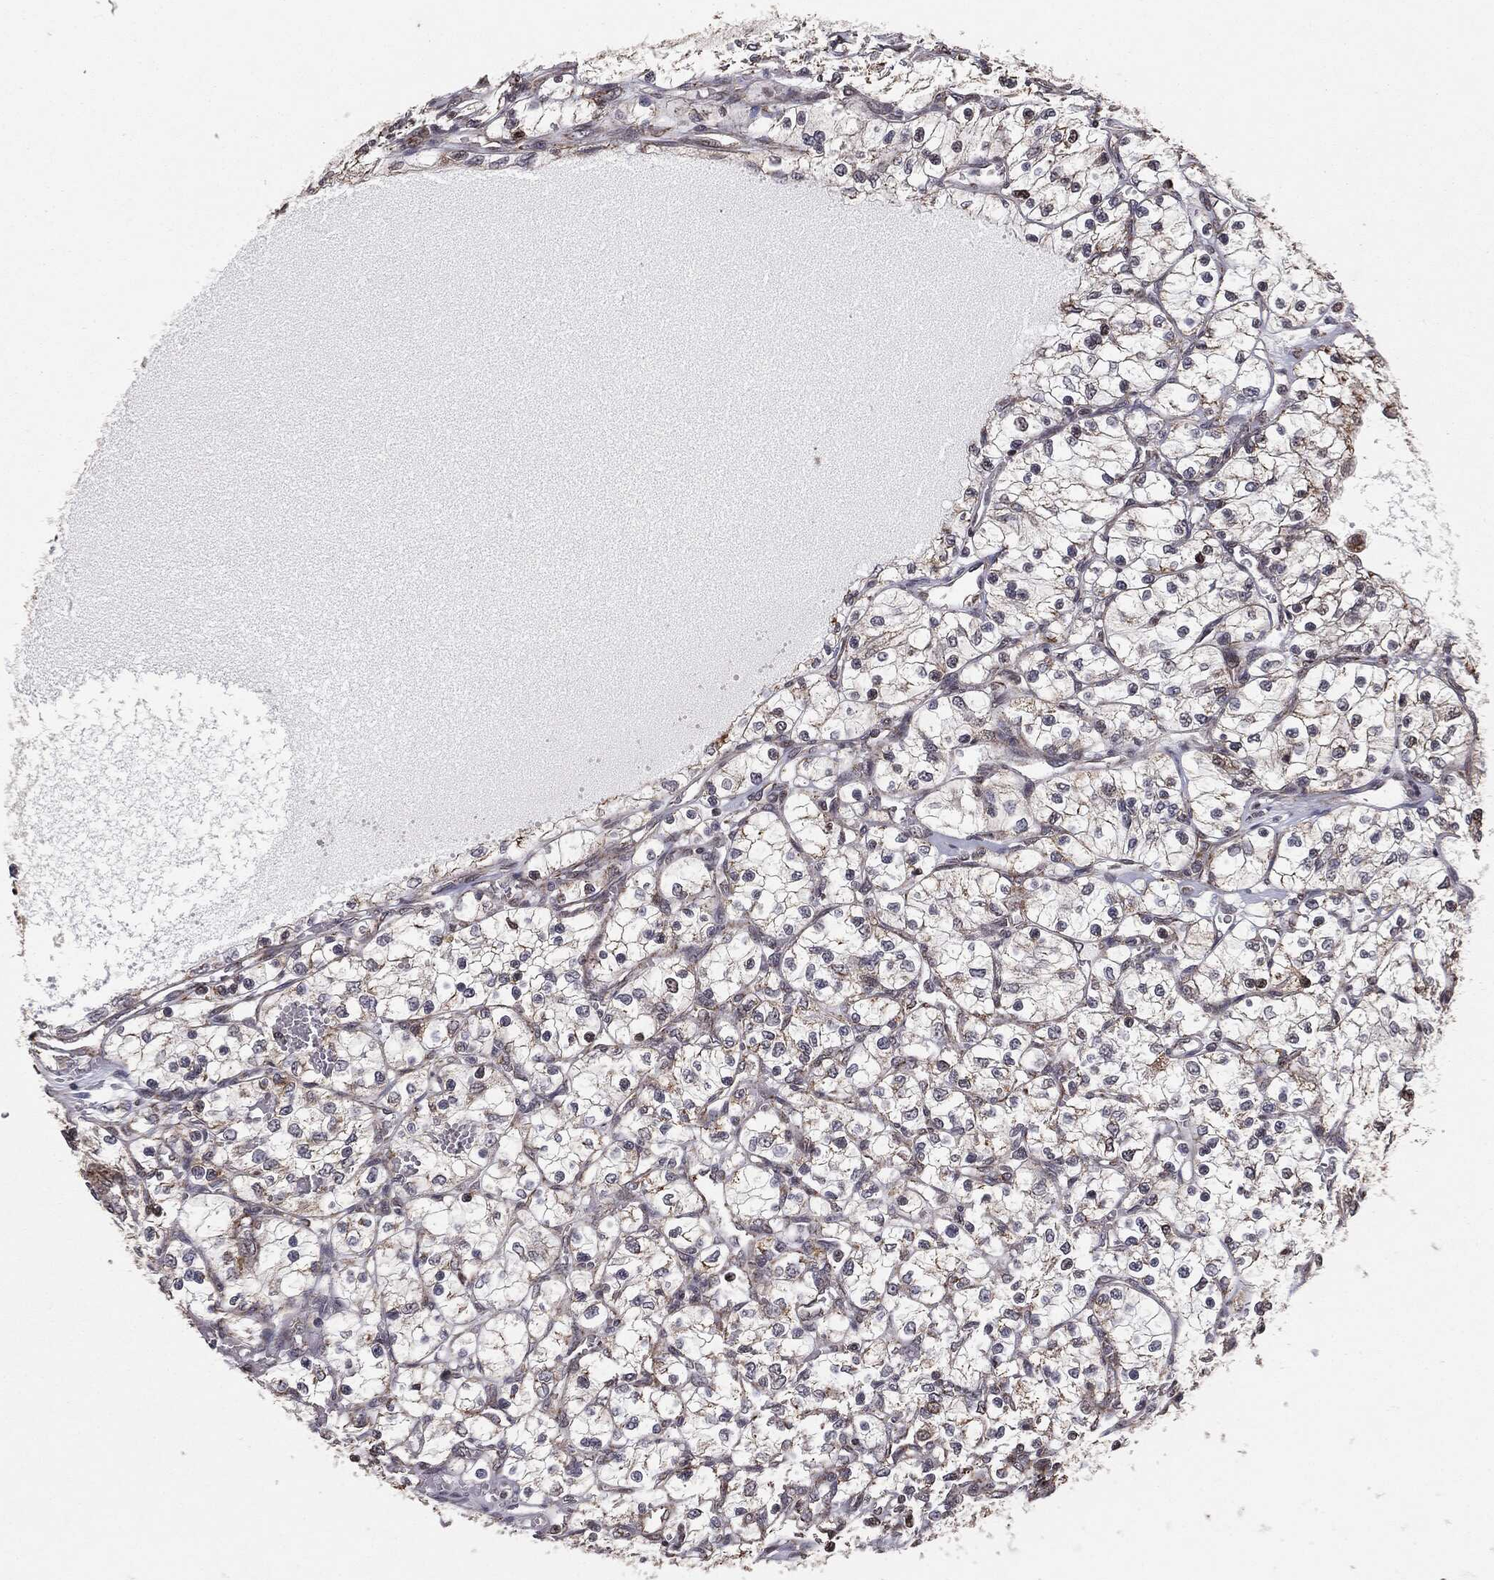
{"staining": {"intensity": "weak", "quantity": "<25%", "location": "cytoplasmic/membranous"}, "tissue": "renal cancer", "cell_type": "Tumor cells", "image_type": "cancer", "snomed": [{"axis": "morphology", "description": "Adenocarcinoma, NOS"}, {"axis": "topography", "description": "Kidney"}], "caption": "The micrograph demonstrates no significant expression in tumor cells of adenocarcinoma (renal). The staining was performed using DAB (3,3'-diaminobenzidine) to visualize the protein expression in brown, while the nuclei were stained in blue with hematoxylin (Magnification: 20x).", "gene": "CHCHD2", "patient": {"sex": "female", "age": 69}}